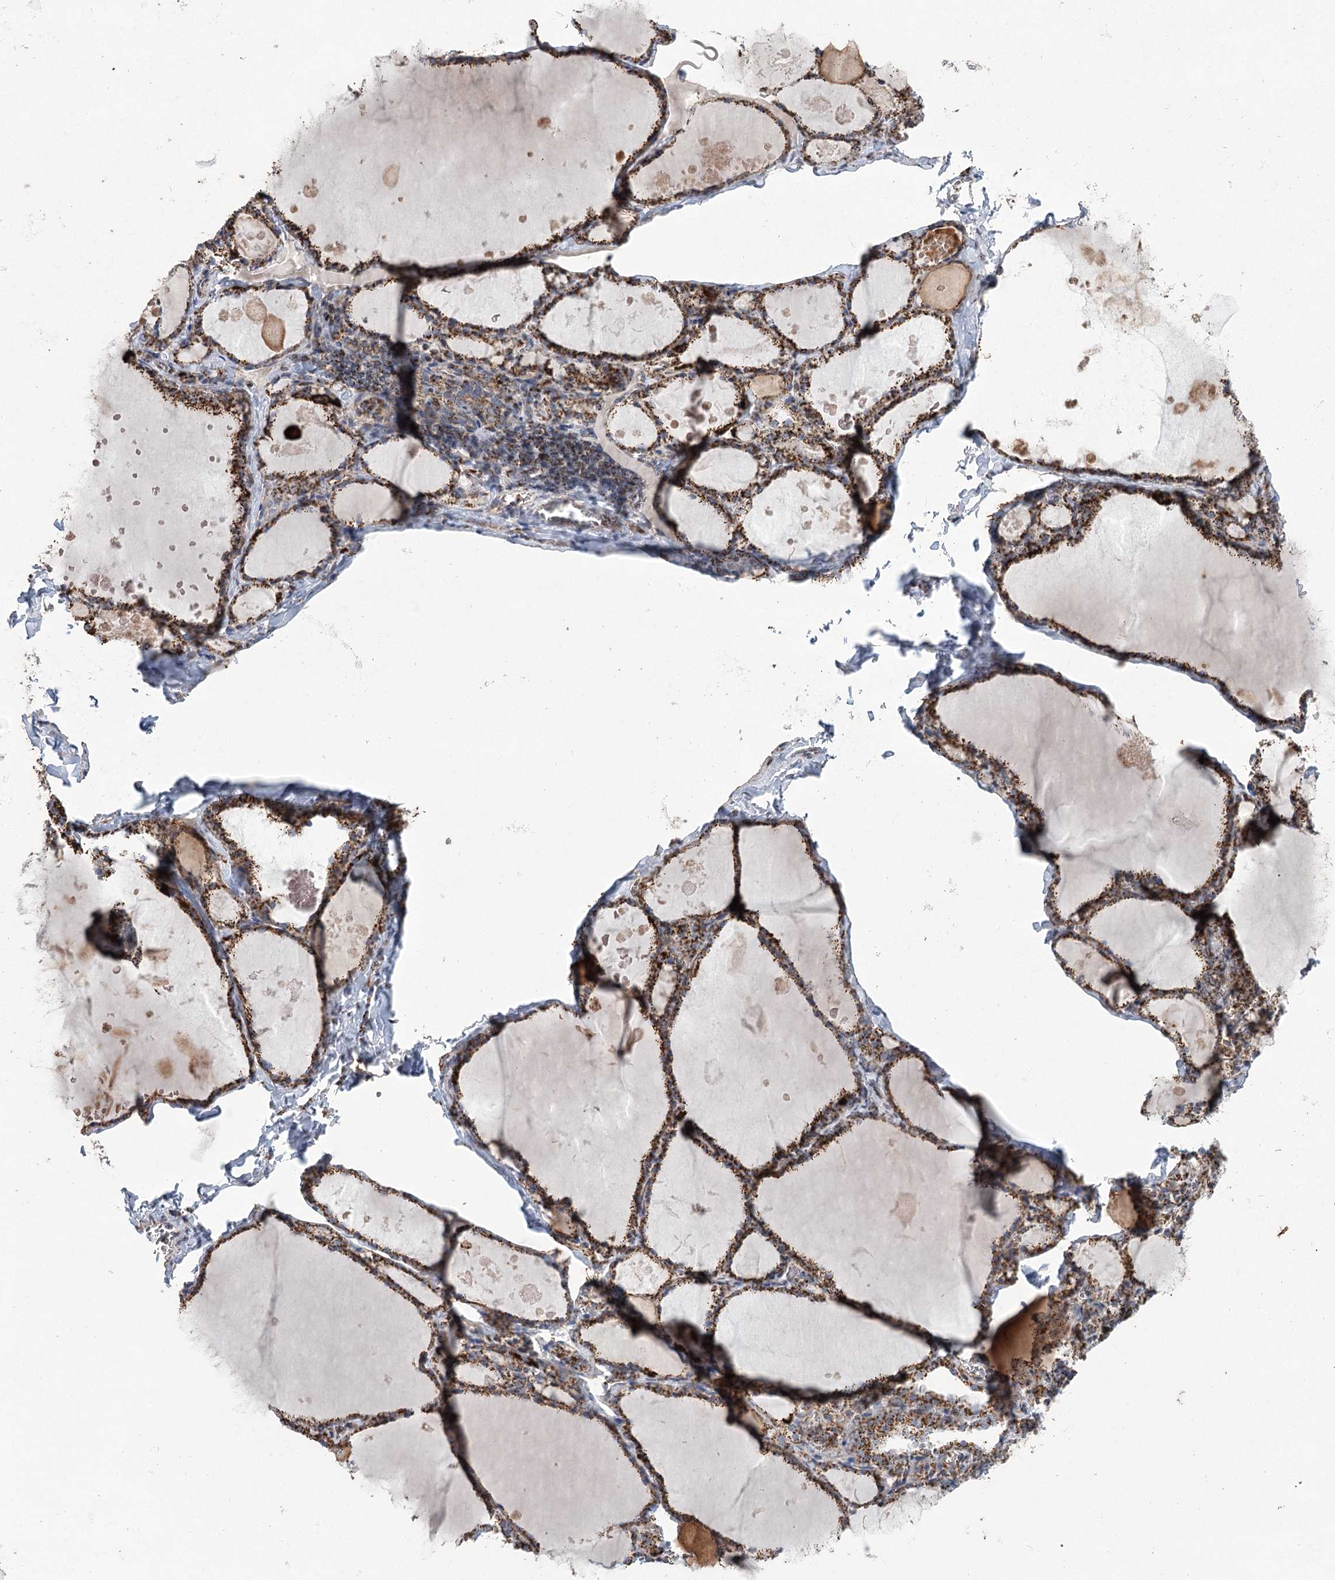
{"staining": {"intensity": "strong", "quantity": ">75%", "location": "cytoplasmic/membranous"}, "tissue": "thyroid gland", "cell_type": "Glandular cells", "image_type": "normal", "snomed": [{"axis": "morphology", "description": "Normal tissue, NOS"}, {"axis": "topography", "description": "Thyroid gland"}], "caption": "Glandular cells reveal high levels of strong cytoplasmic/membranous staining in approximately >75% of cells in benign thyroid gland. (DAB IHC with brightfield microscopy, high magnification).", "gene": "RANBP3L", "patient": {"sex": "male", "age": 56}}